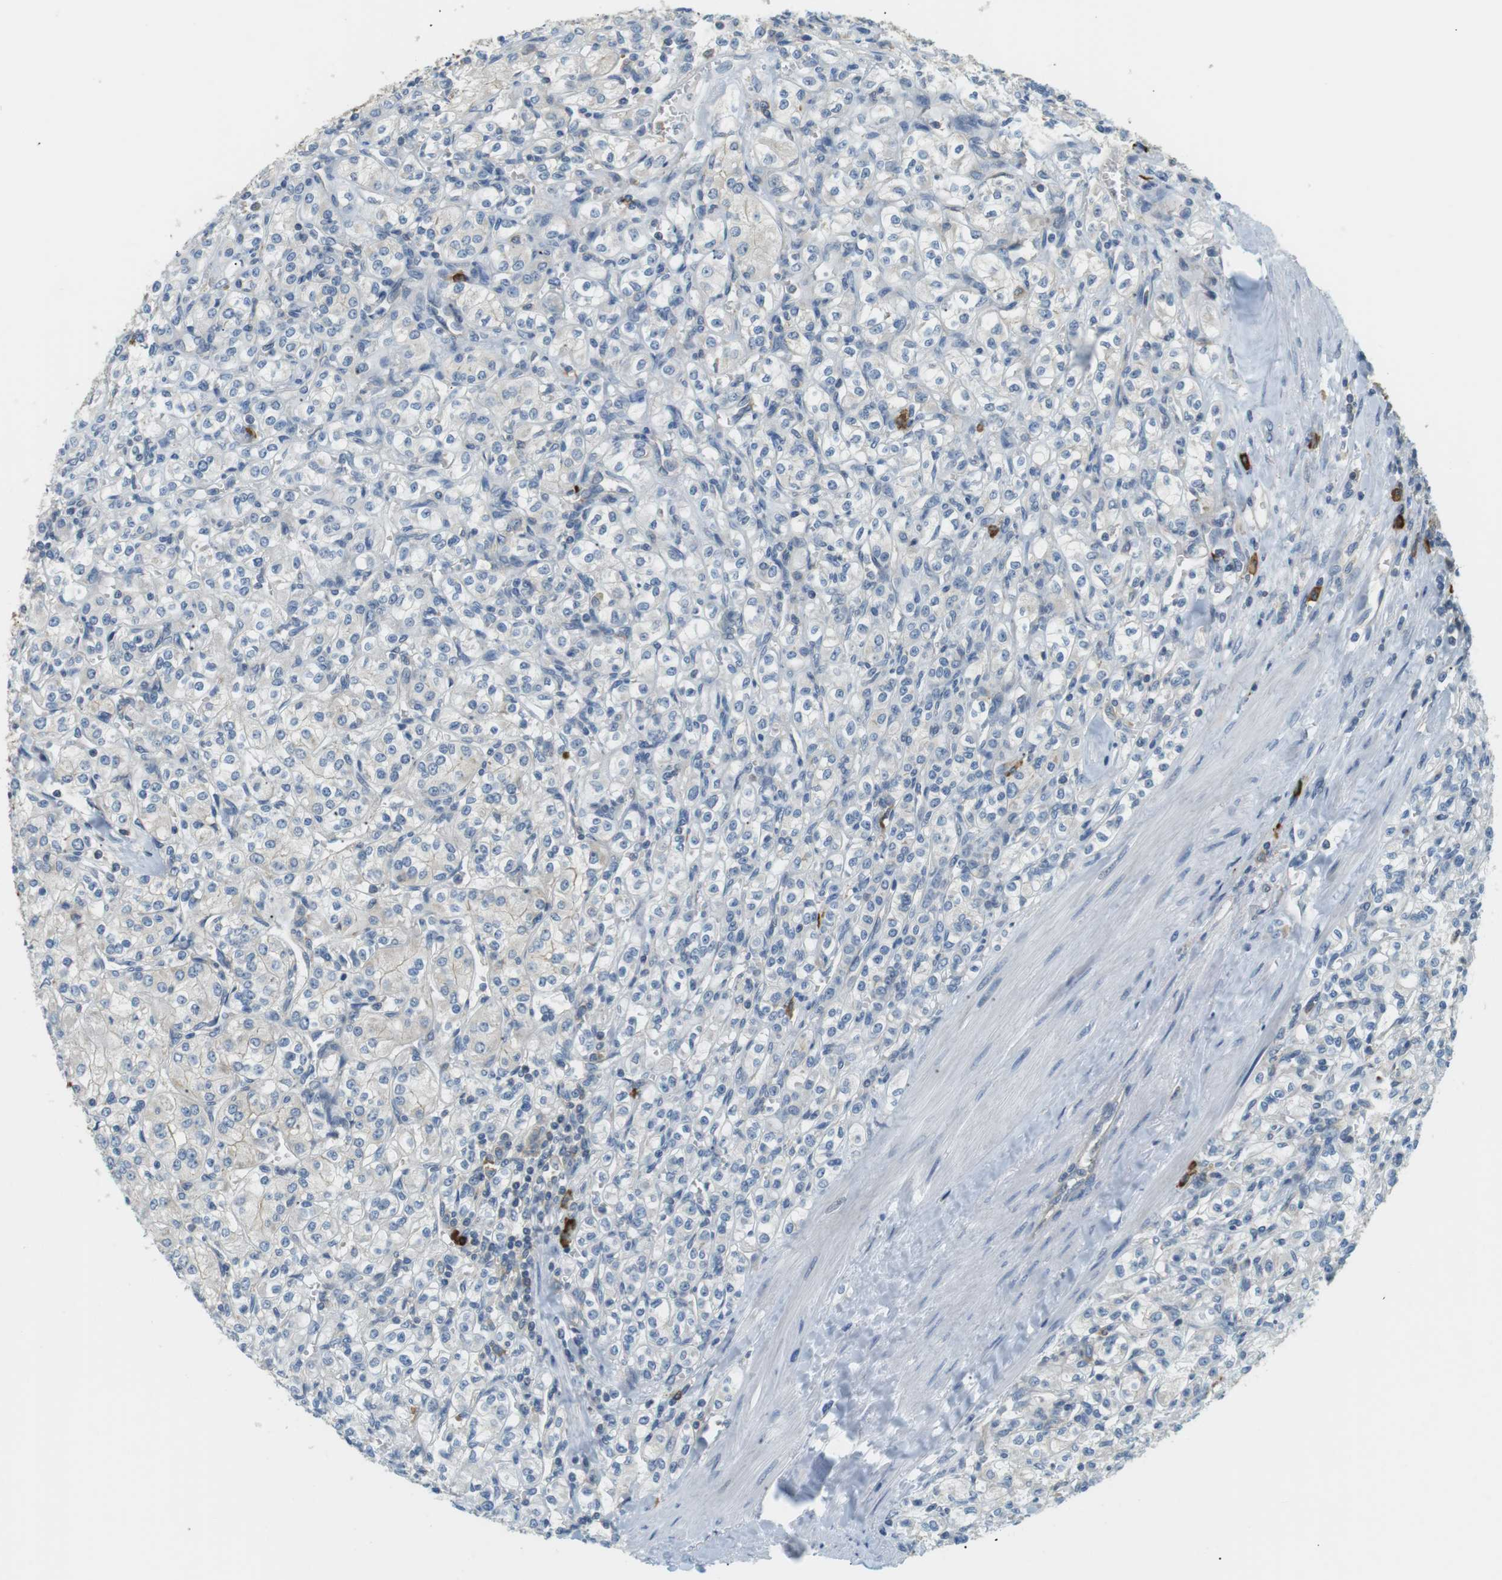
{"staining": {"intensity": "negative", "quantity": "none", "location": "none"}, "tissue": "renal cancer", "cell_type": "Tumor cells", "image_type": "cancer", "snomed": [{"axis": "morphology", "description": "Adenocarcinoma, NOS"}, {"axis": "topography", "description": "Kidney"}], "caption": "Tumor cells are negative for protein expression in human renal adenocarcinoma.", "gene": "TMEM200A", "patient": {"sex": "male", "age": 77}}